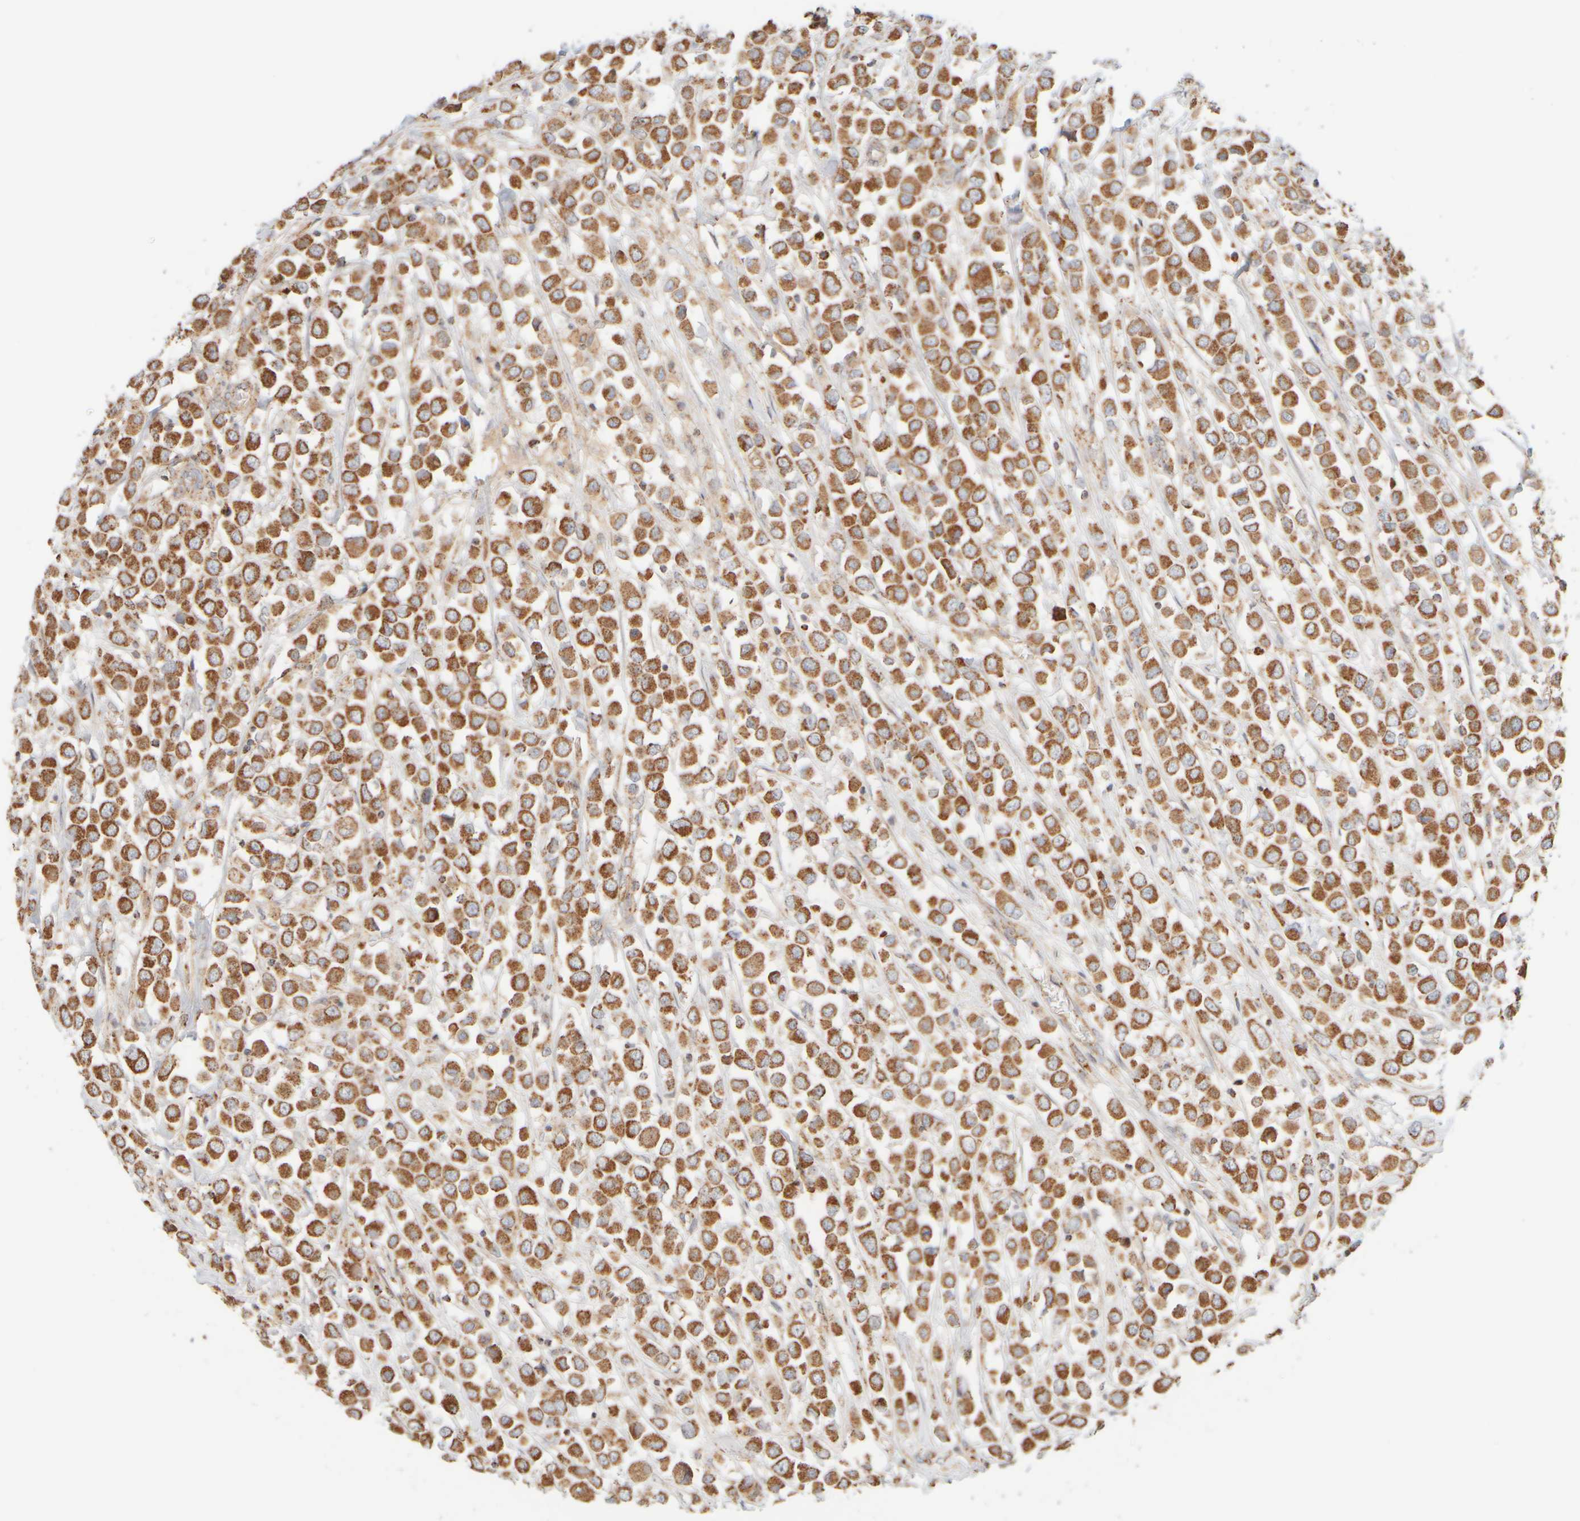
{"staining": {"intensity": "strong", "quantity": ">75%", "location": "cytoplasmic/membranous"}, "tissue": "breast cancer", "cell_type": "Tumor cells", "image_type": "cancer", "snomed": [{"axis": "morphology", "description": "Duct carcinoma"}, {"axis": "topography", "description": "Breast"}], "caption": "Immunohistochemistry of human breast cancer (infiltrating ductal carcinoma) reveals high levels of strong cytoplasmic/membranous positivity in approximately >75% of tumor cells. The staining was performed using DAB to visualize the protein expression in brown, while the nuclei were stained in blue with hematoxylin (Magnification: 20x).", "gene": "APBB2", "patient": {"sex": "female", "age": 61}}